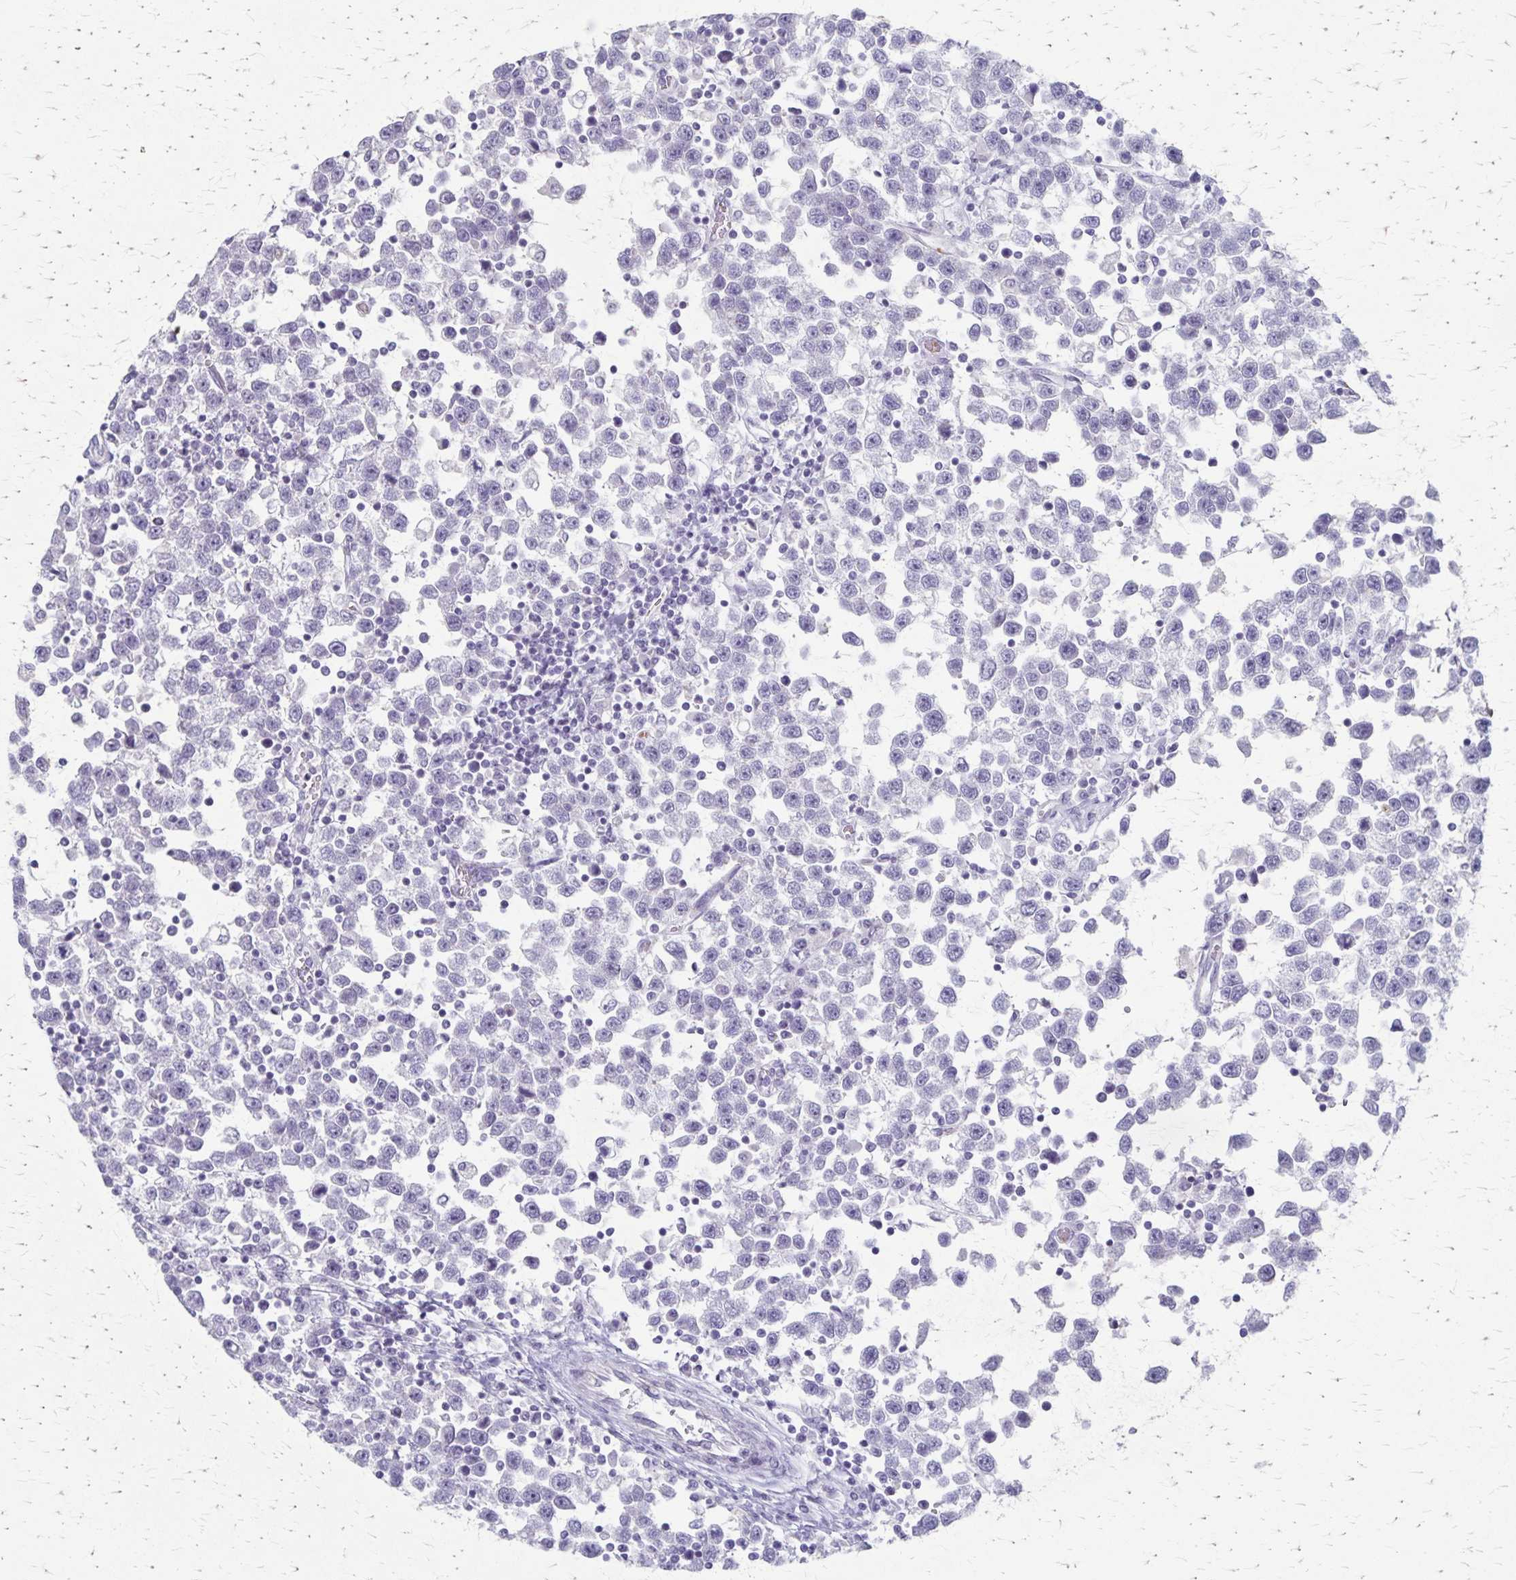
{"staining": {"intensity": "negative", "quantity": "none", "location": "none"}, "tissue": "testis cancer", "cell_type": "Tumor cells", "image_type": "cancer", "snomed": [{"axis": "morphology", "description": "Seminoma, NOS"}, {"axis": "topography", "description": "Testis"}], "caption": "The photomicrograph reveals no staining of tumor cells in testis seminoma.", "gene": "RASL10B", "patient": {"sex": "male", "age": 34}}